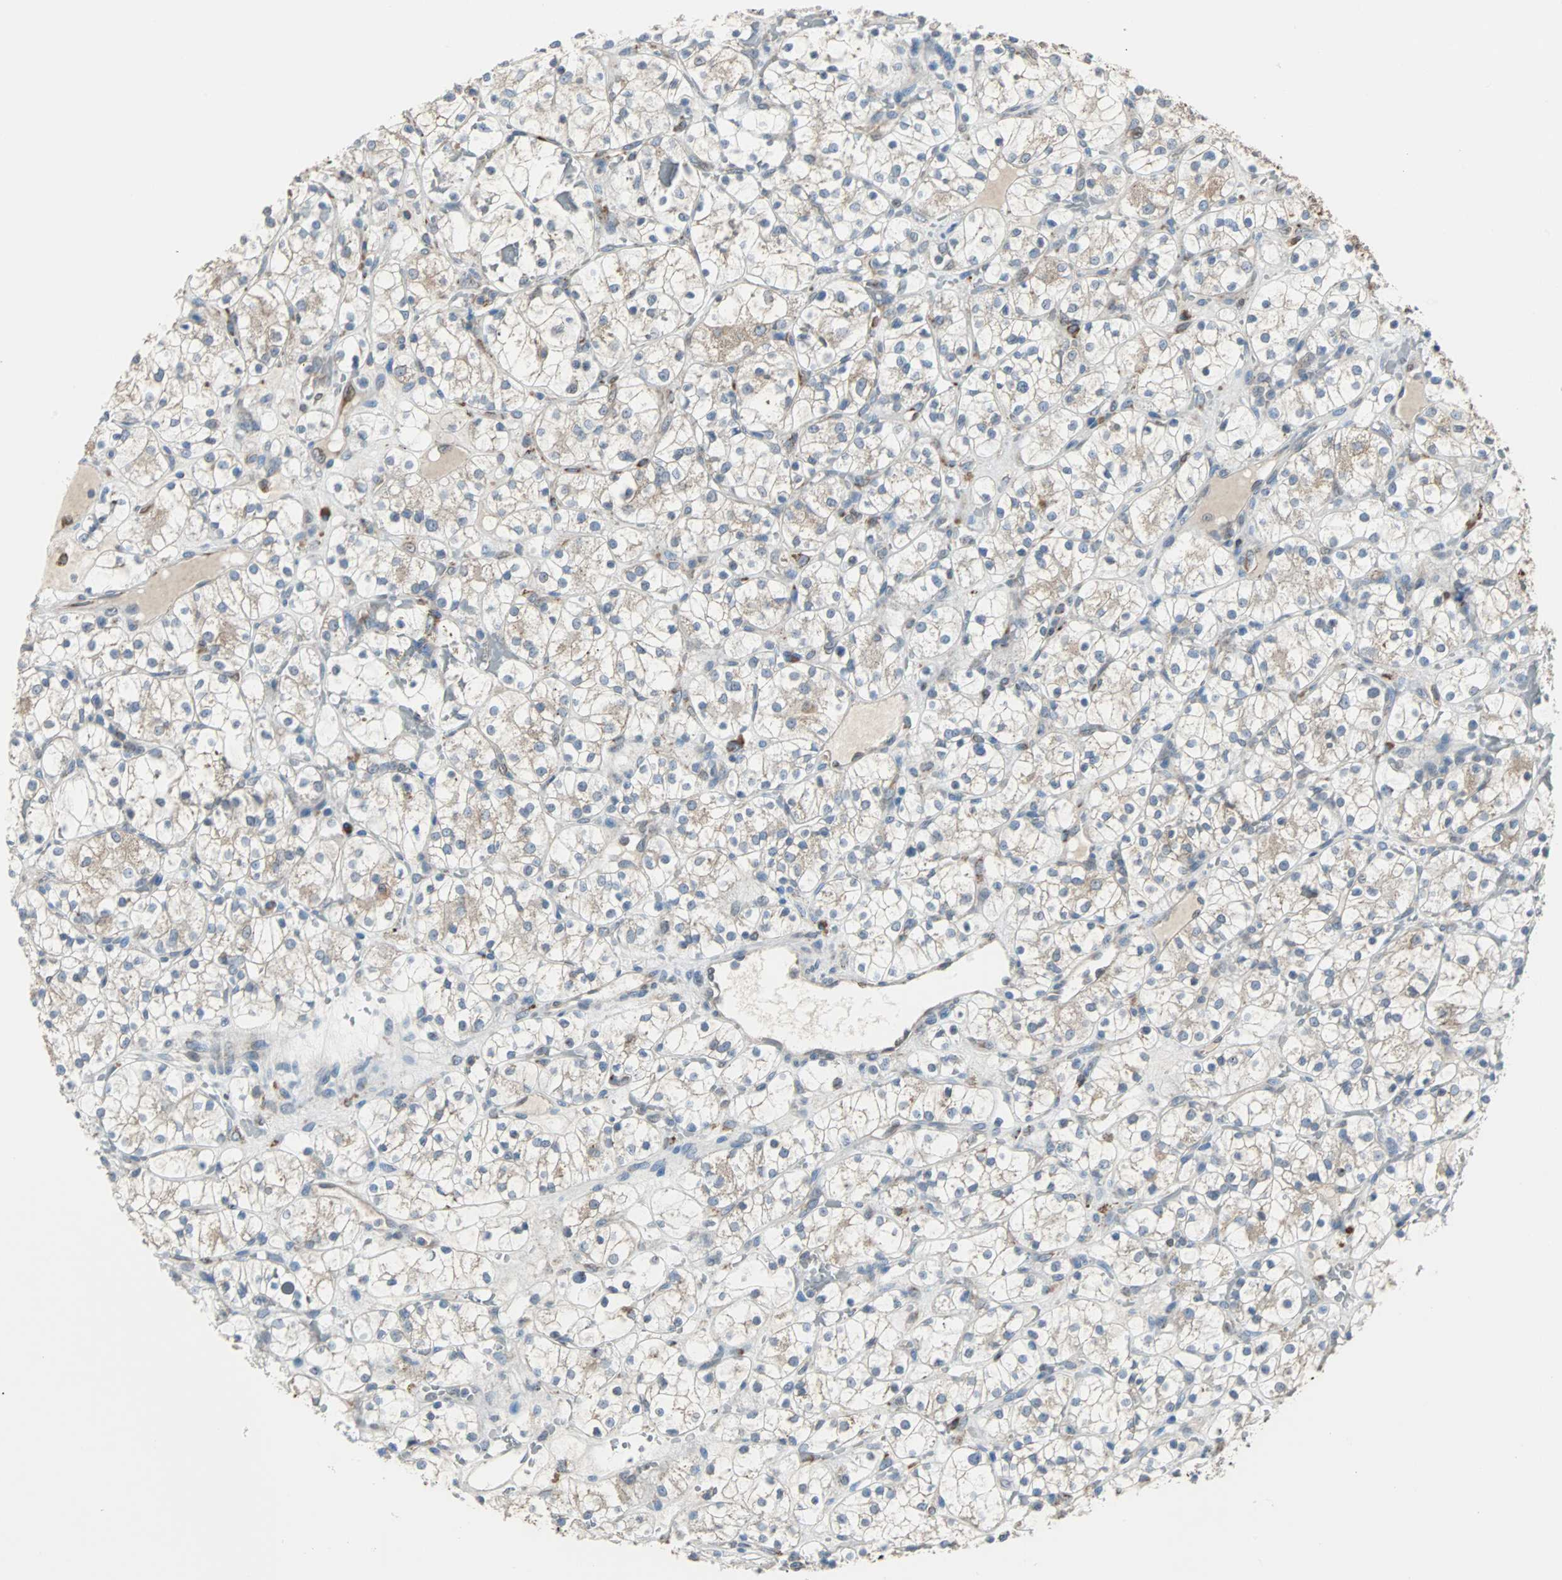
{"staining": {"intensity": "weak", "quantity": "<25%", "location": "cytoplasmic/membranous"}, "tissue": "renal cancer", "cell_type": "Tumor cells", "image_type": "cancer", "snomed": [{"axis": "morphology", "description": "Adenocarcinoma, NOS"}, {"axis": "topography", "description": "Kidney"}], "caption": "Human adenocarcinoma (renal) stained for a protein using IHC displays no positivity in tumor cells.", "gene": "PDIA4", "patient": {"sex": "female", "age": 60}}